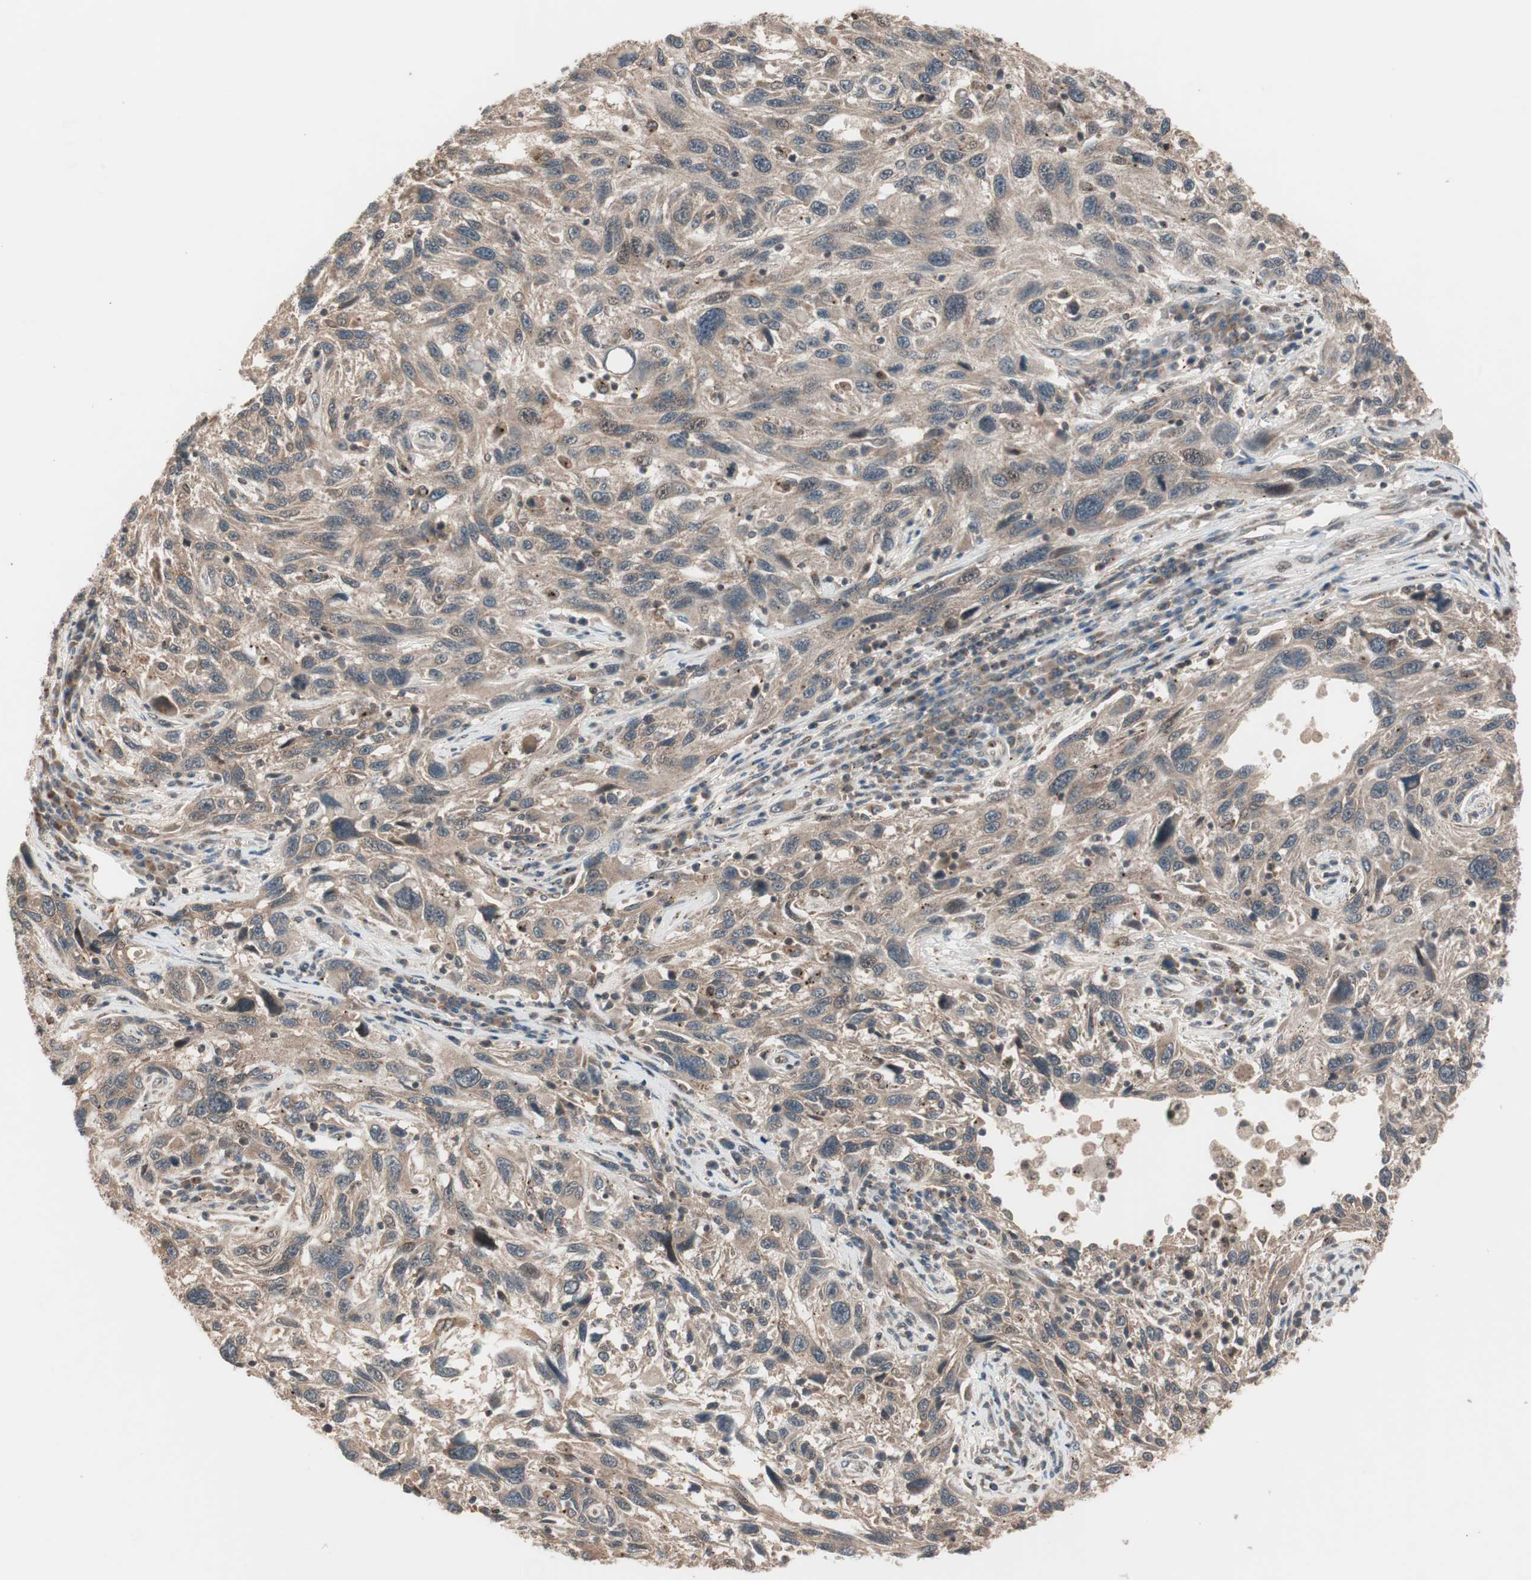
{"staining": {"intensity": "weak", "quantity": ">75%", "location": "cytoplasmic/membranous"}, "tissue": "melanoma", "cell_type": "Tumor cells", "image_type": "cancer", "snomed": [{"axis": "morphology", "description": "Malignant melanoma, NOS"}, {"axis": "topography", "description": "Skin"}], "caption": "Weak cytoplasmic/membranous positivity for a protein is present in about >75% of tumor cells of melanoma using IHC.", "gene": "FBXO5", "patient": {"sex": "male", "age": 53}}